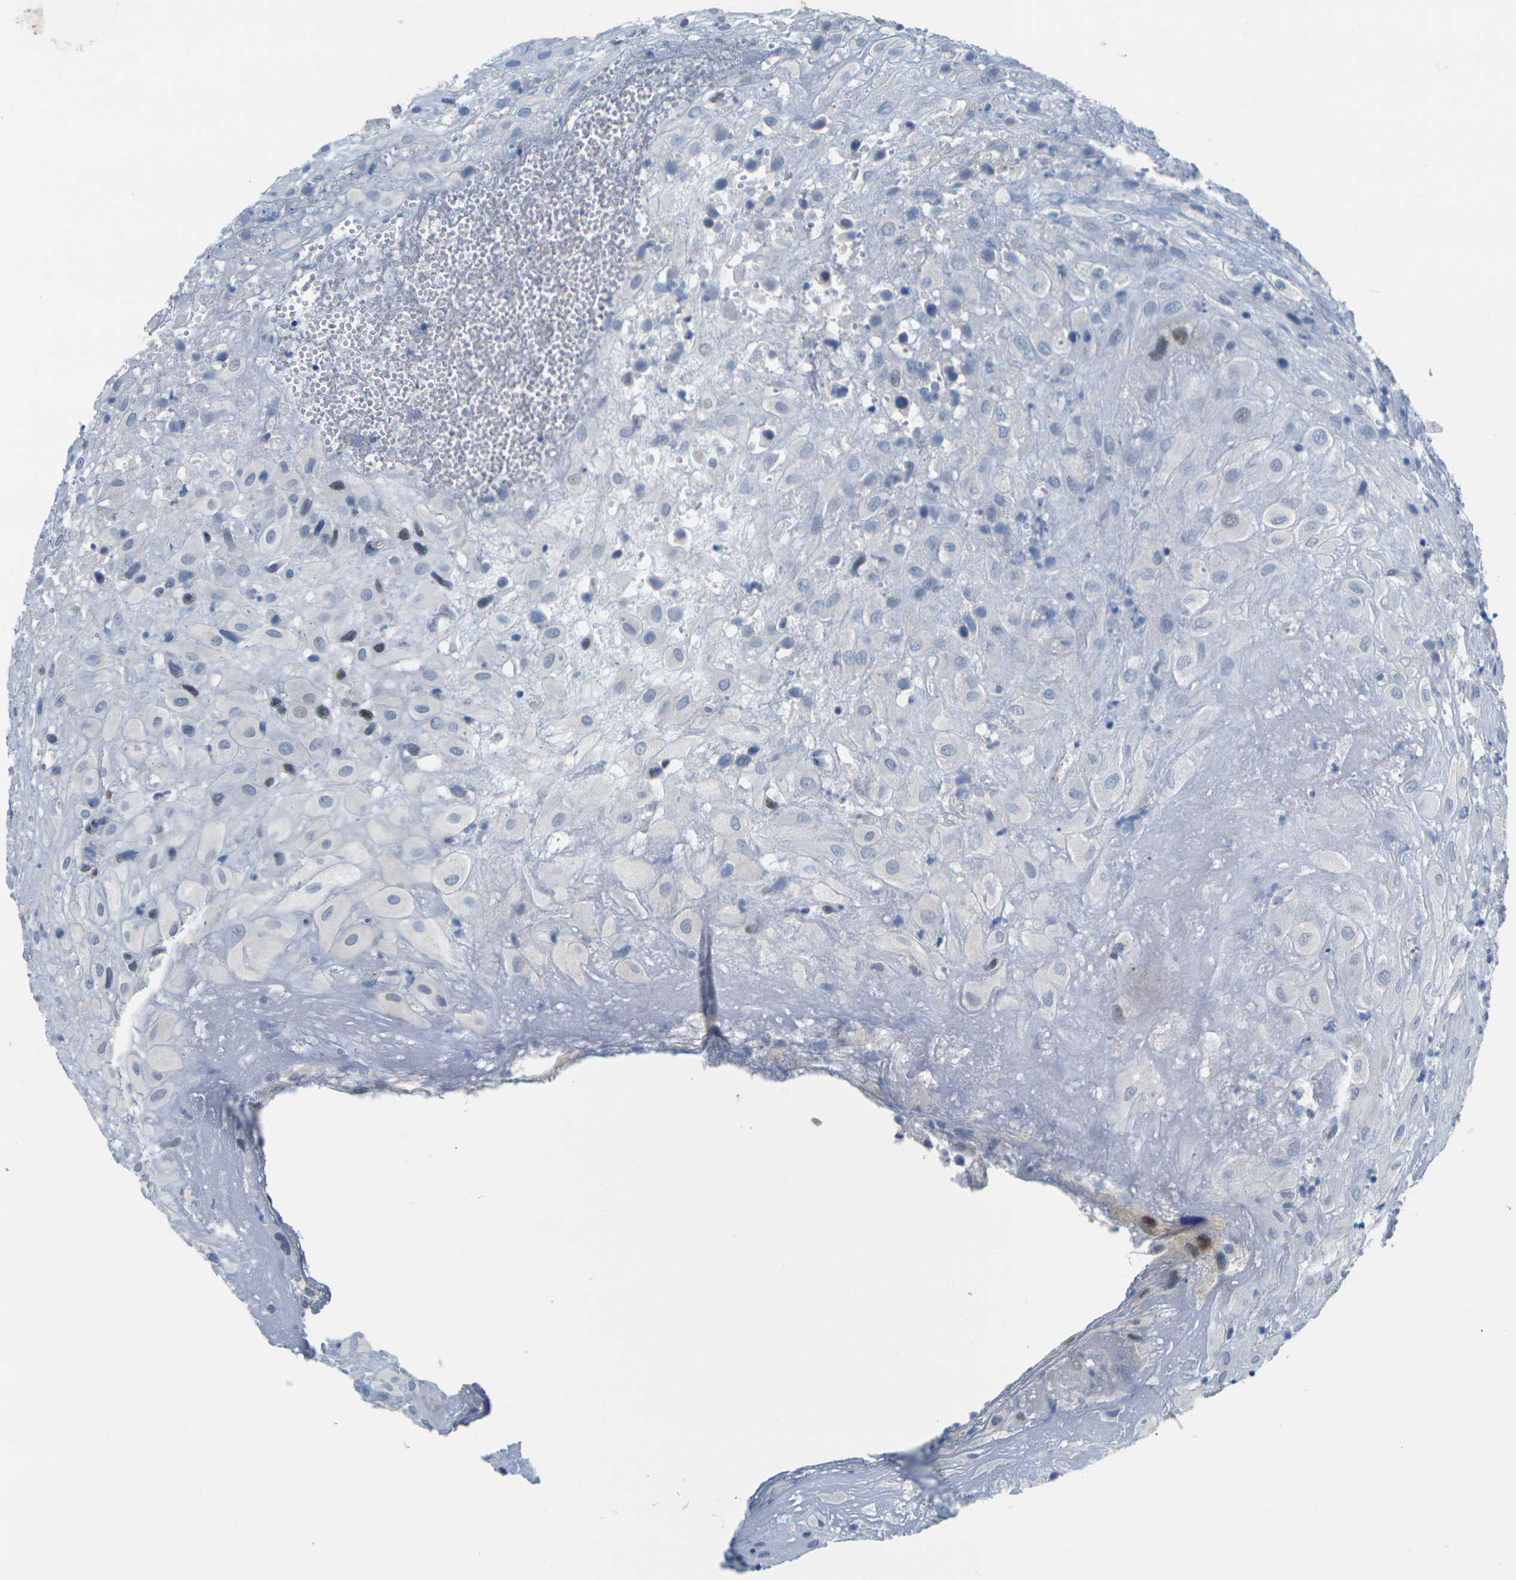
{"staining": {"intensity": "moderate", "quantity": "<25%", "location": "nuclear"}, "tissue": "placenta", "cell_type": "Decidual cells", "image_type": "normal", "snomed": [{"axis": "morphology", "description": "Normal tissue, NOS"}, {"axis": "topography", "description": "Placenta"}], "caption": "Moderate nuclear staining for a protein is identified in approximately <25% of decidual cells of benign placenta using immunohistochemistry (IHC).", "gene": "CDK2", "patient": {"sex": "female", "age": 18}}